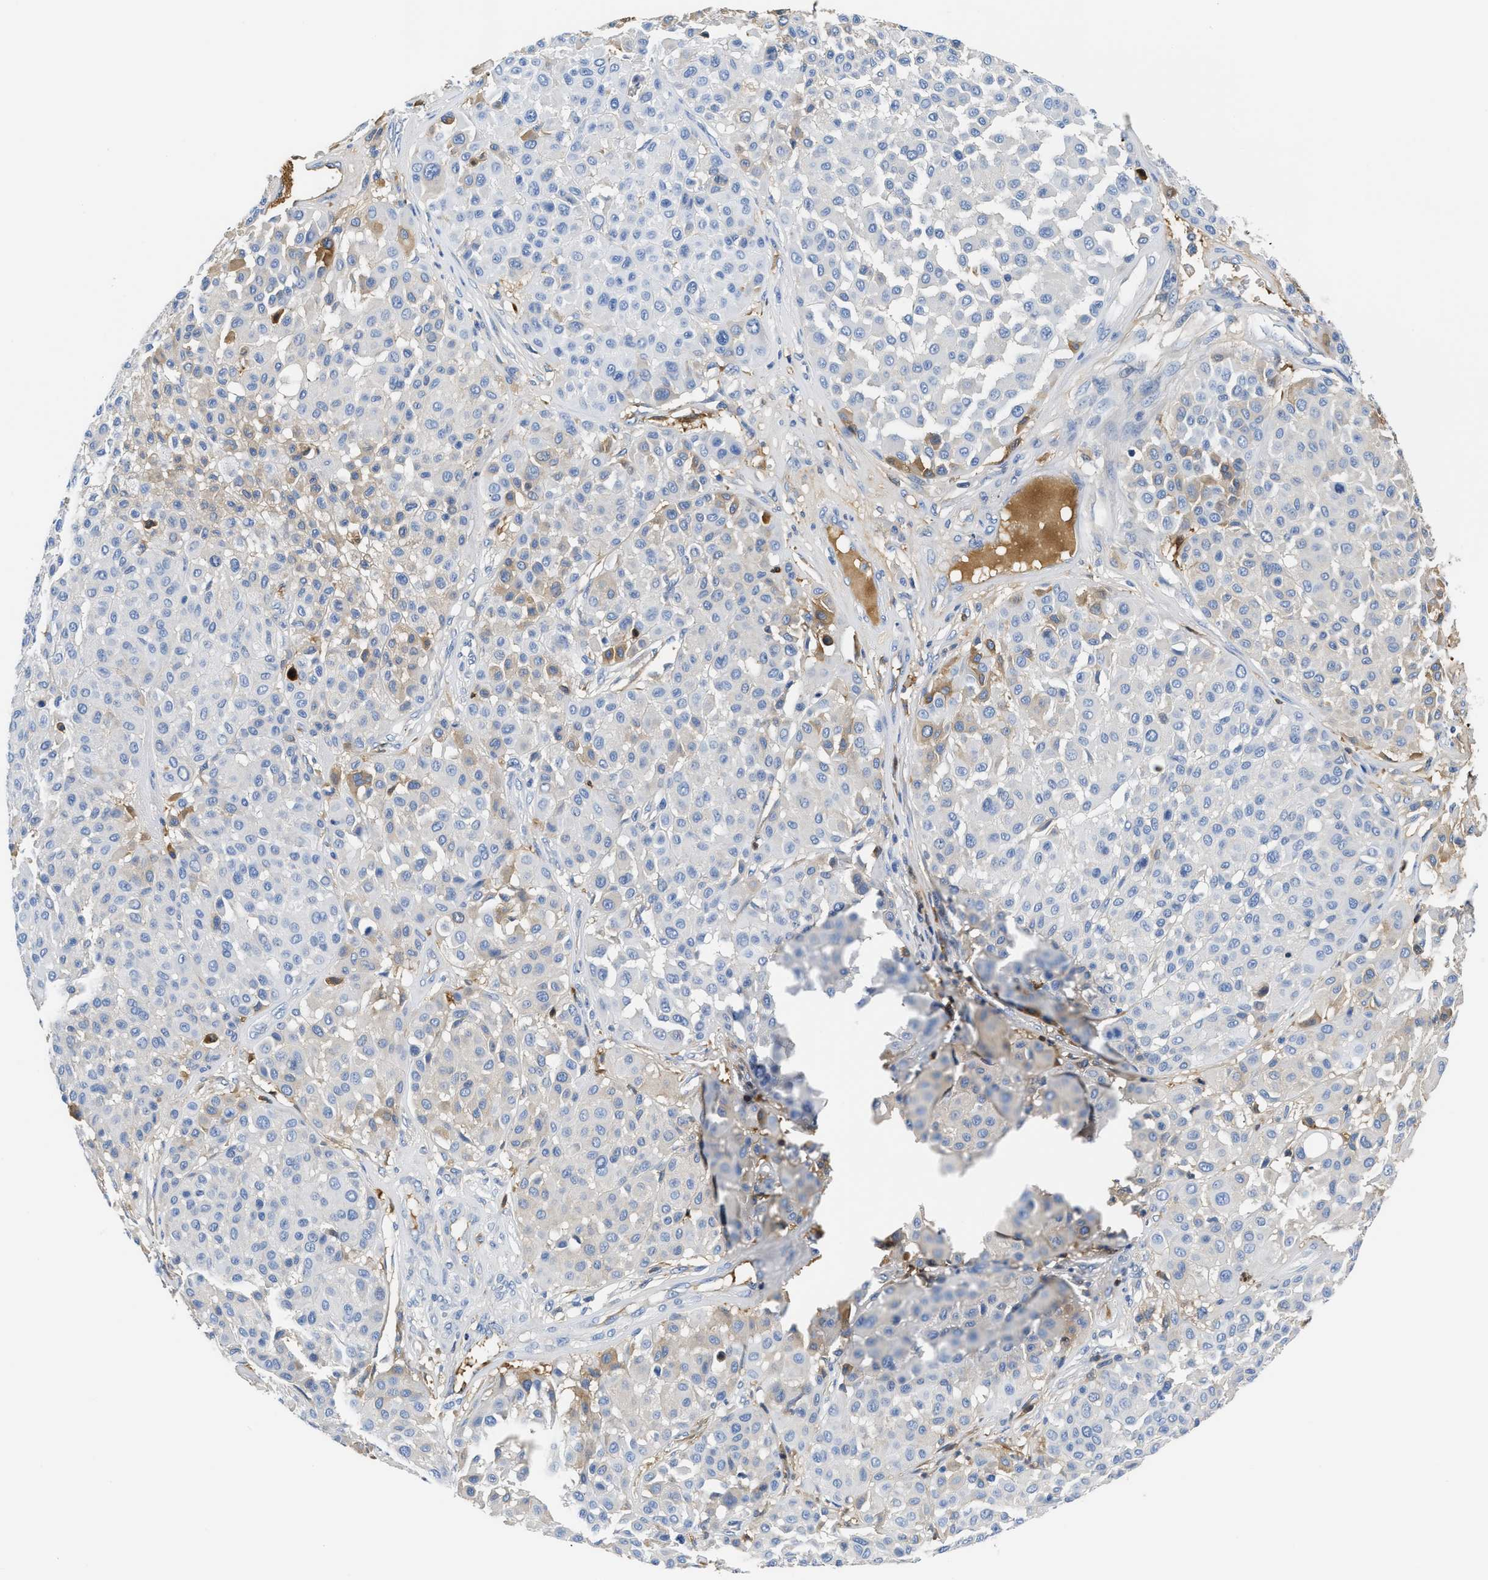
{"staining": {"intensity": "negative", "quantity": "none", "location": "none"}, "tissue": "melanoma", "cell_type": "Tumor cells", "image_type": "cancer", "snomed": [{"axis": "morphology", "description": "Malignant melanoma, Metastatic site"}, {"axis": "topography", "description": "Soft tissue"}], "caption": "A micrograph of human malignant melanoma (metastatic site) is negative for staining in tumor cells. (DAB immunohistochemistry, high magnification).", "gene": "GC", "patient": {"sex": "male", "age": 41}}